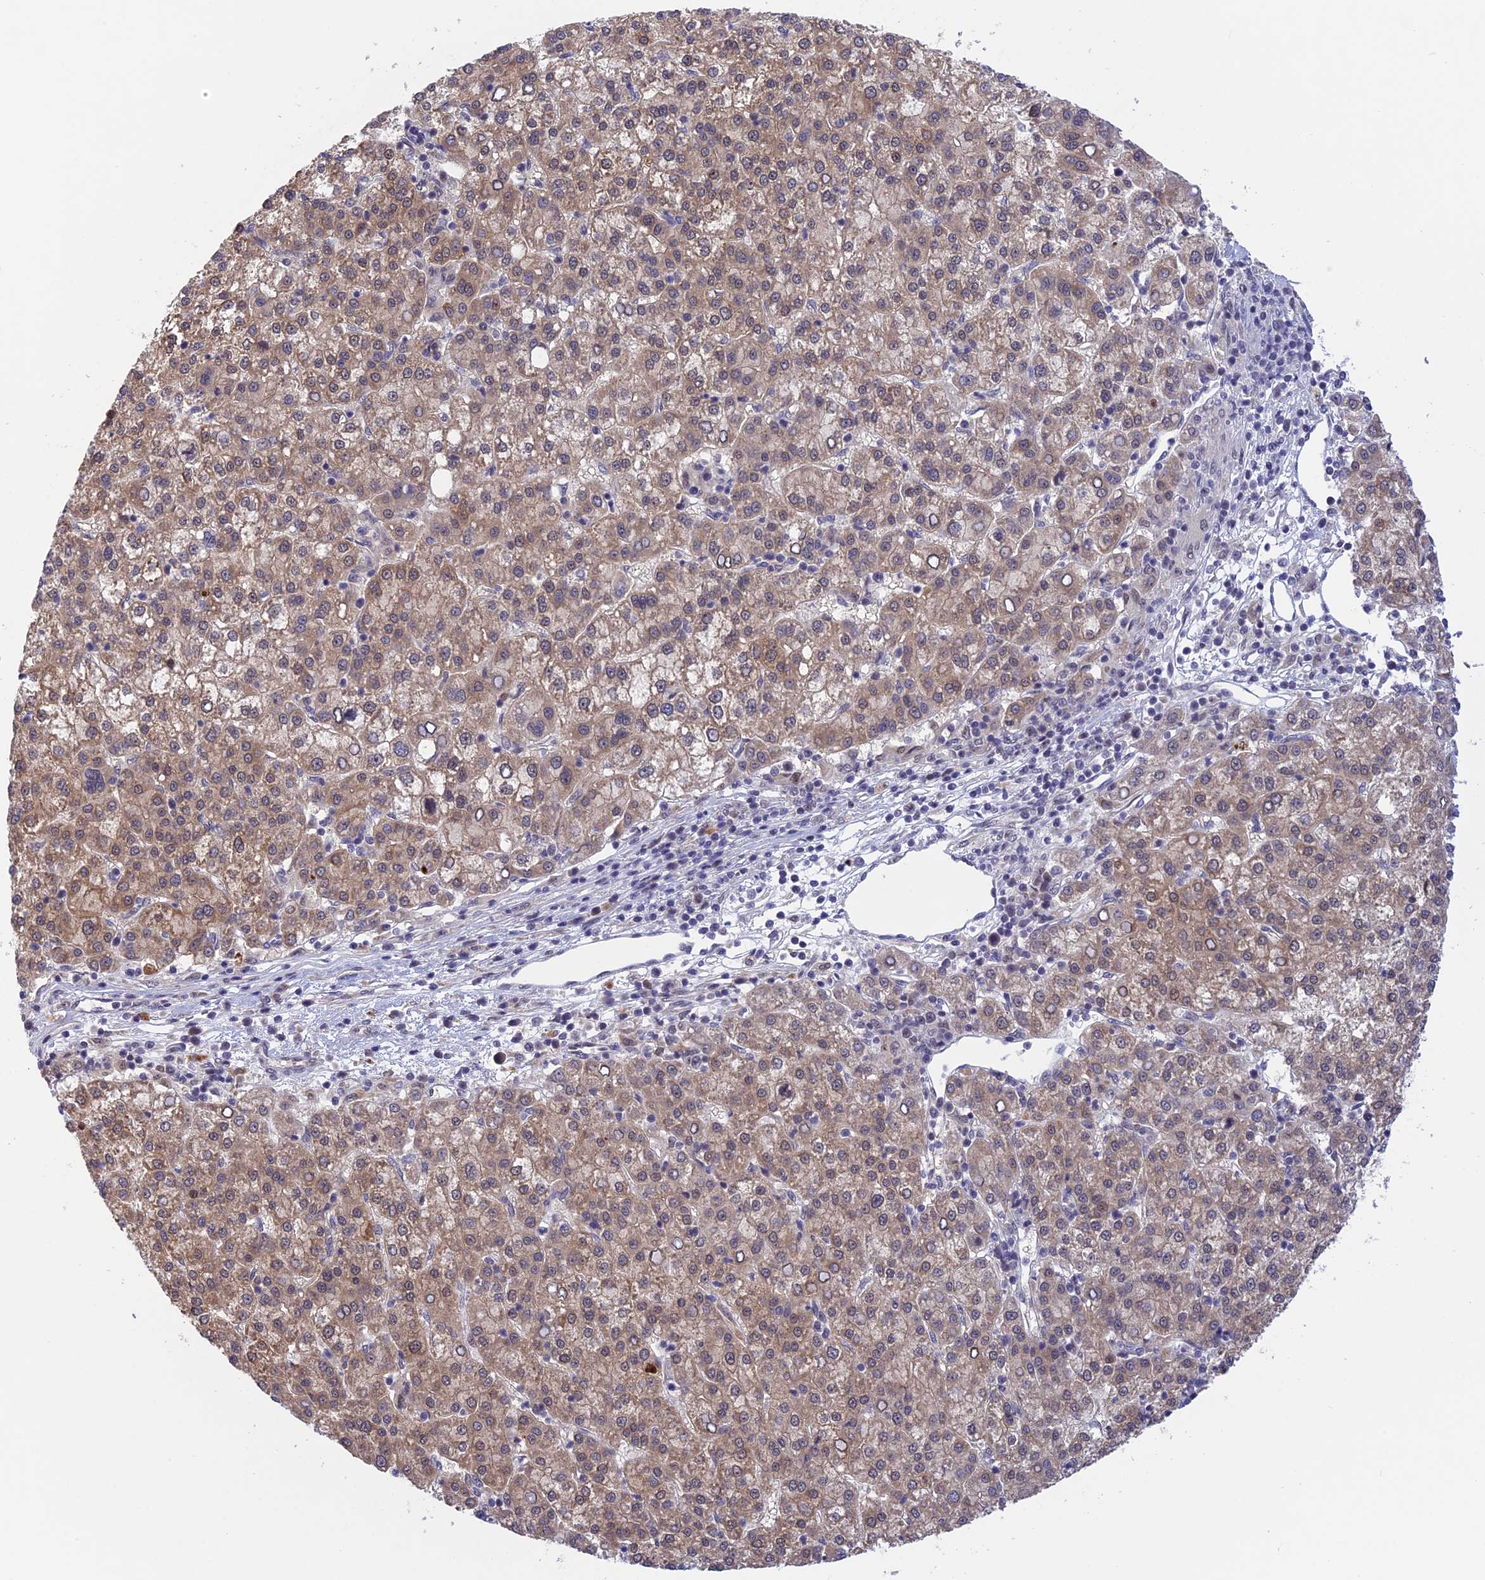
{"staining": {"intensity": "weak", "quantity": ">75%", "location": "cytoplasmic/membranous,nuclear"}, "tissue": "liver cancer", "cell_type": "Tumor cells", "image_type": "cancer", "snomed": [{"axis": "morphology", "description": "Carcinoma, Hepatocellular, NOS"}, {"axis": "topography", "description": "Liver"}], "caption": "Protein expression analysis of liver cancer (hepatocellular carcinoma) reveals weak cytoplasmic/membranous and nuclear positivity in approximately >75% of tumor cells. (DAB IHC, brown staining for protein, blue staining for nuclei).", "gene": "POLR2C", "patient": {"sex": "female", "age": 58}}